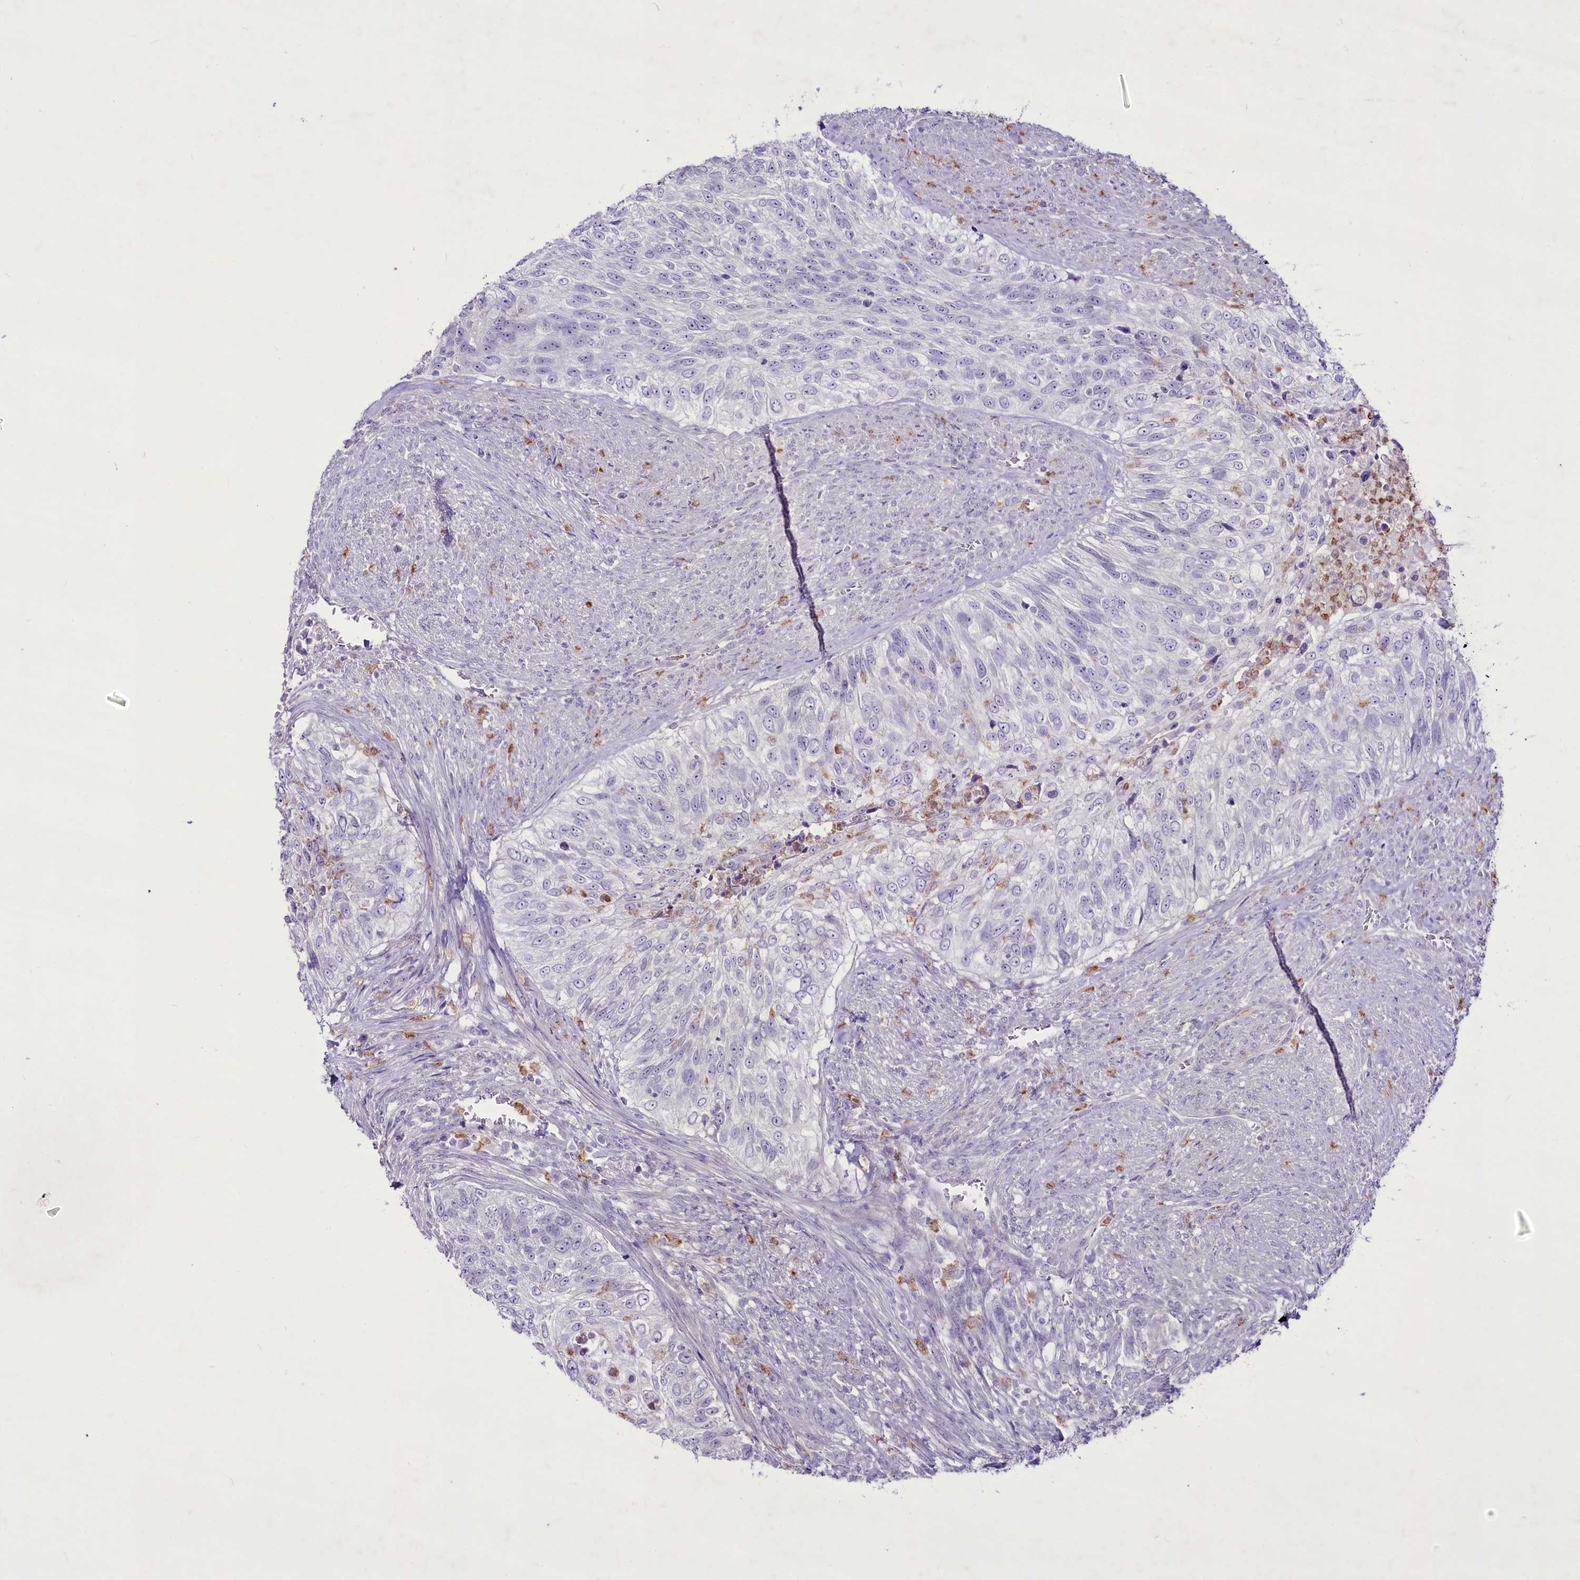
{"staining": {"intensity": "negative", "quantity": "none", "location": "none"}, "tissue": "urothelial cancer", "cell_type": "Tumor cells", "image_type": "cancer", "snomed": [{"axis": "morphology", "description": "Urothelial carcinoma, High grade"}, {"axis": "topography", "description": "Urinary bladder"}], "caption": "A micrograph of human urothelial carcinoma (high-grade) is negative for staining in tumor cells.", "gene": "FAM209B", "patient": {"sex": "female", "age": 60}}